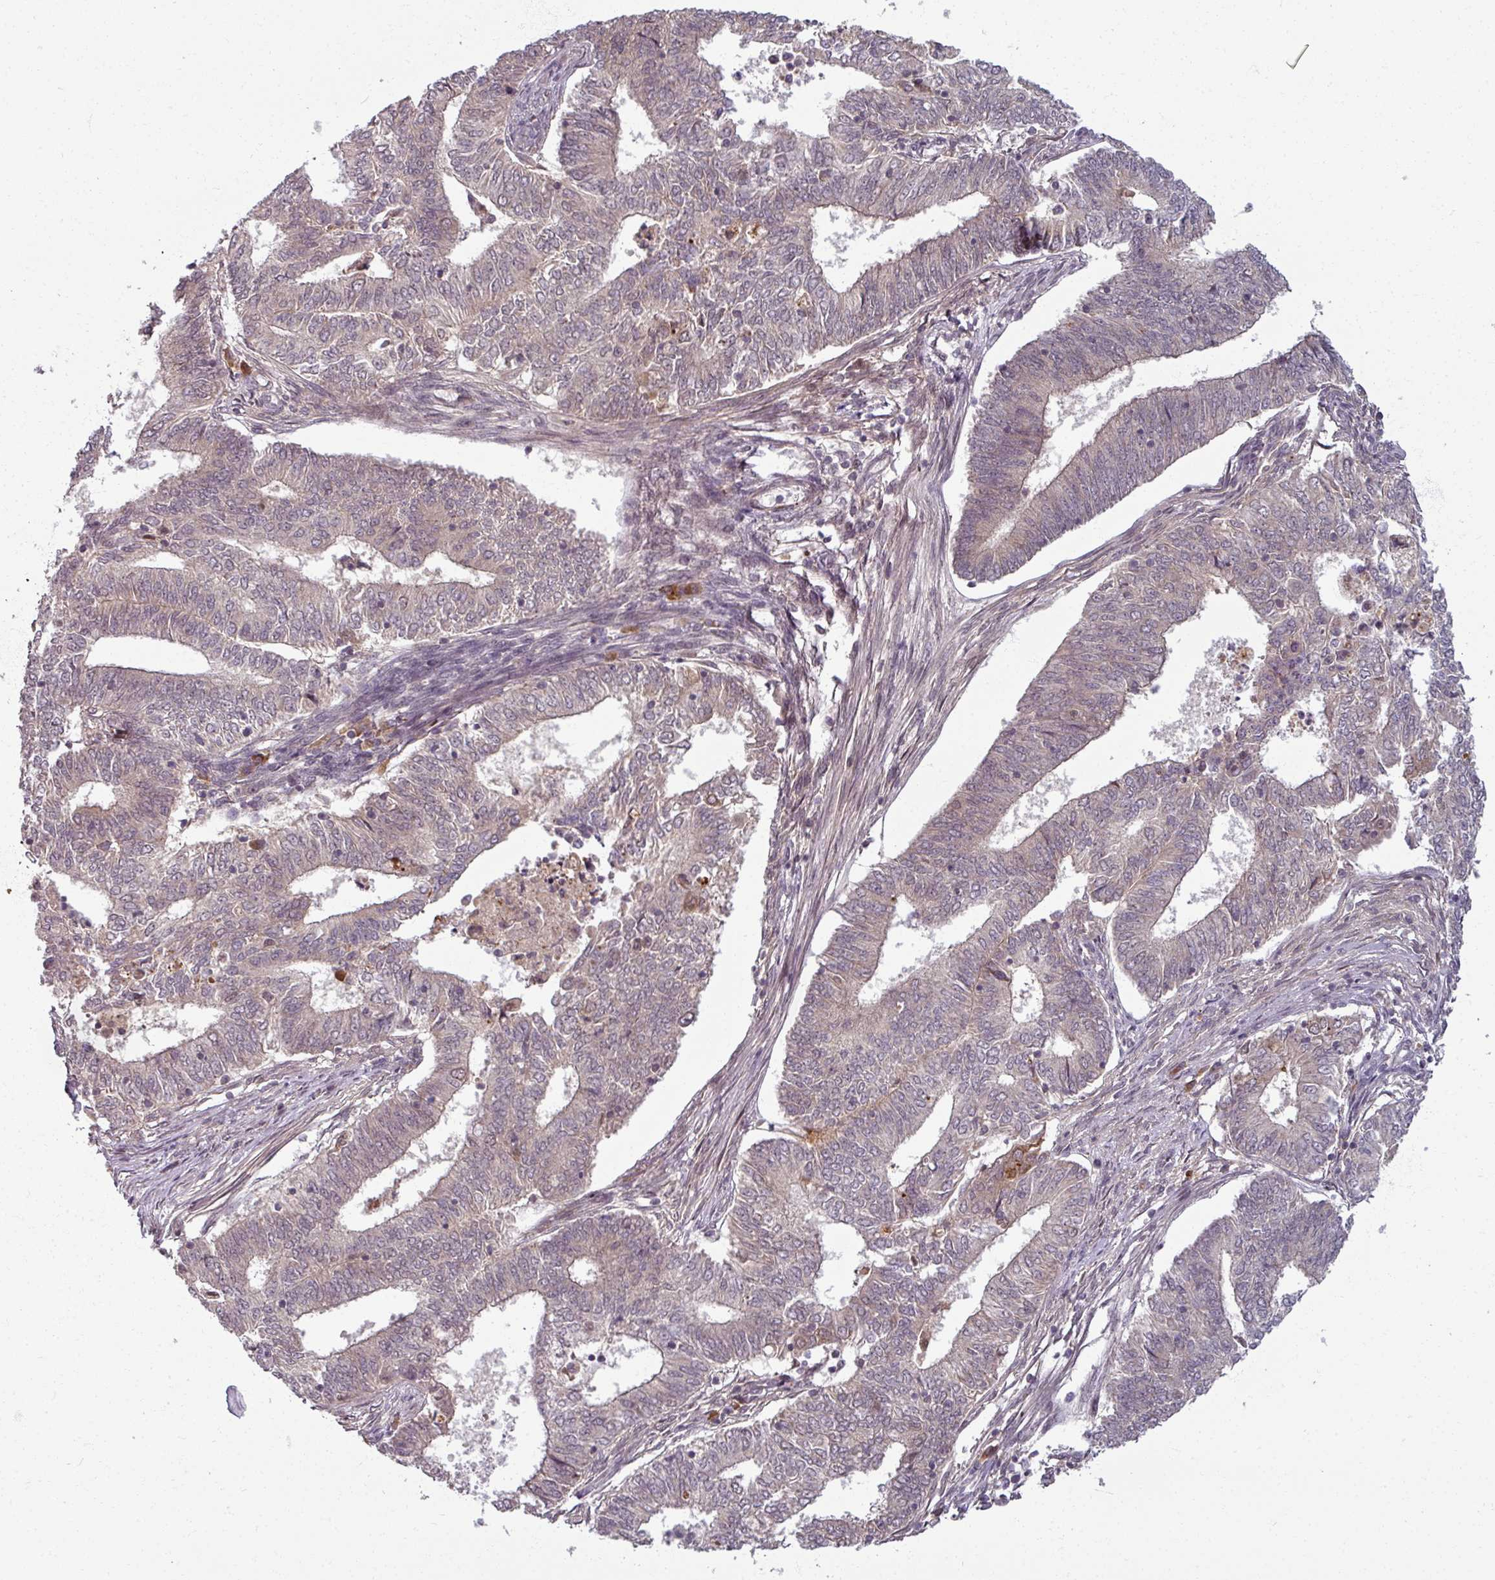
{"staining": {"intensity": "weak", "quantity": "<25%", "location": "cytoplasmic/membranous"}, "tissue": "endometrial cancer", "cell_type": "Tumor cells", "image_type": "cancer", "snomed": [{"axis": "morphology", "description": "Adenocarcinoma, NOS"}, {"axis": "topography", "description": "Endometrium"}], "caption": "Immunohistochemical staining of human endometrial cancer reveals no significant staining in tumor cells. Brightfield microscopy of immunohistochemistry (IHC) stained with DAB (3,3'-diaminobenzidine) (brown) and hematoxylin (blue), captured at high magnification.", "gene": "POLR2G", "patient": {"sex": "female", "age": 62}}